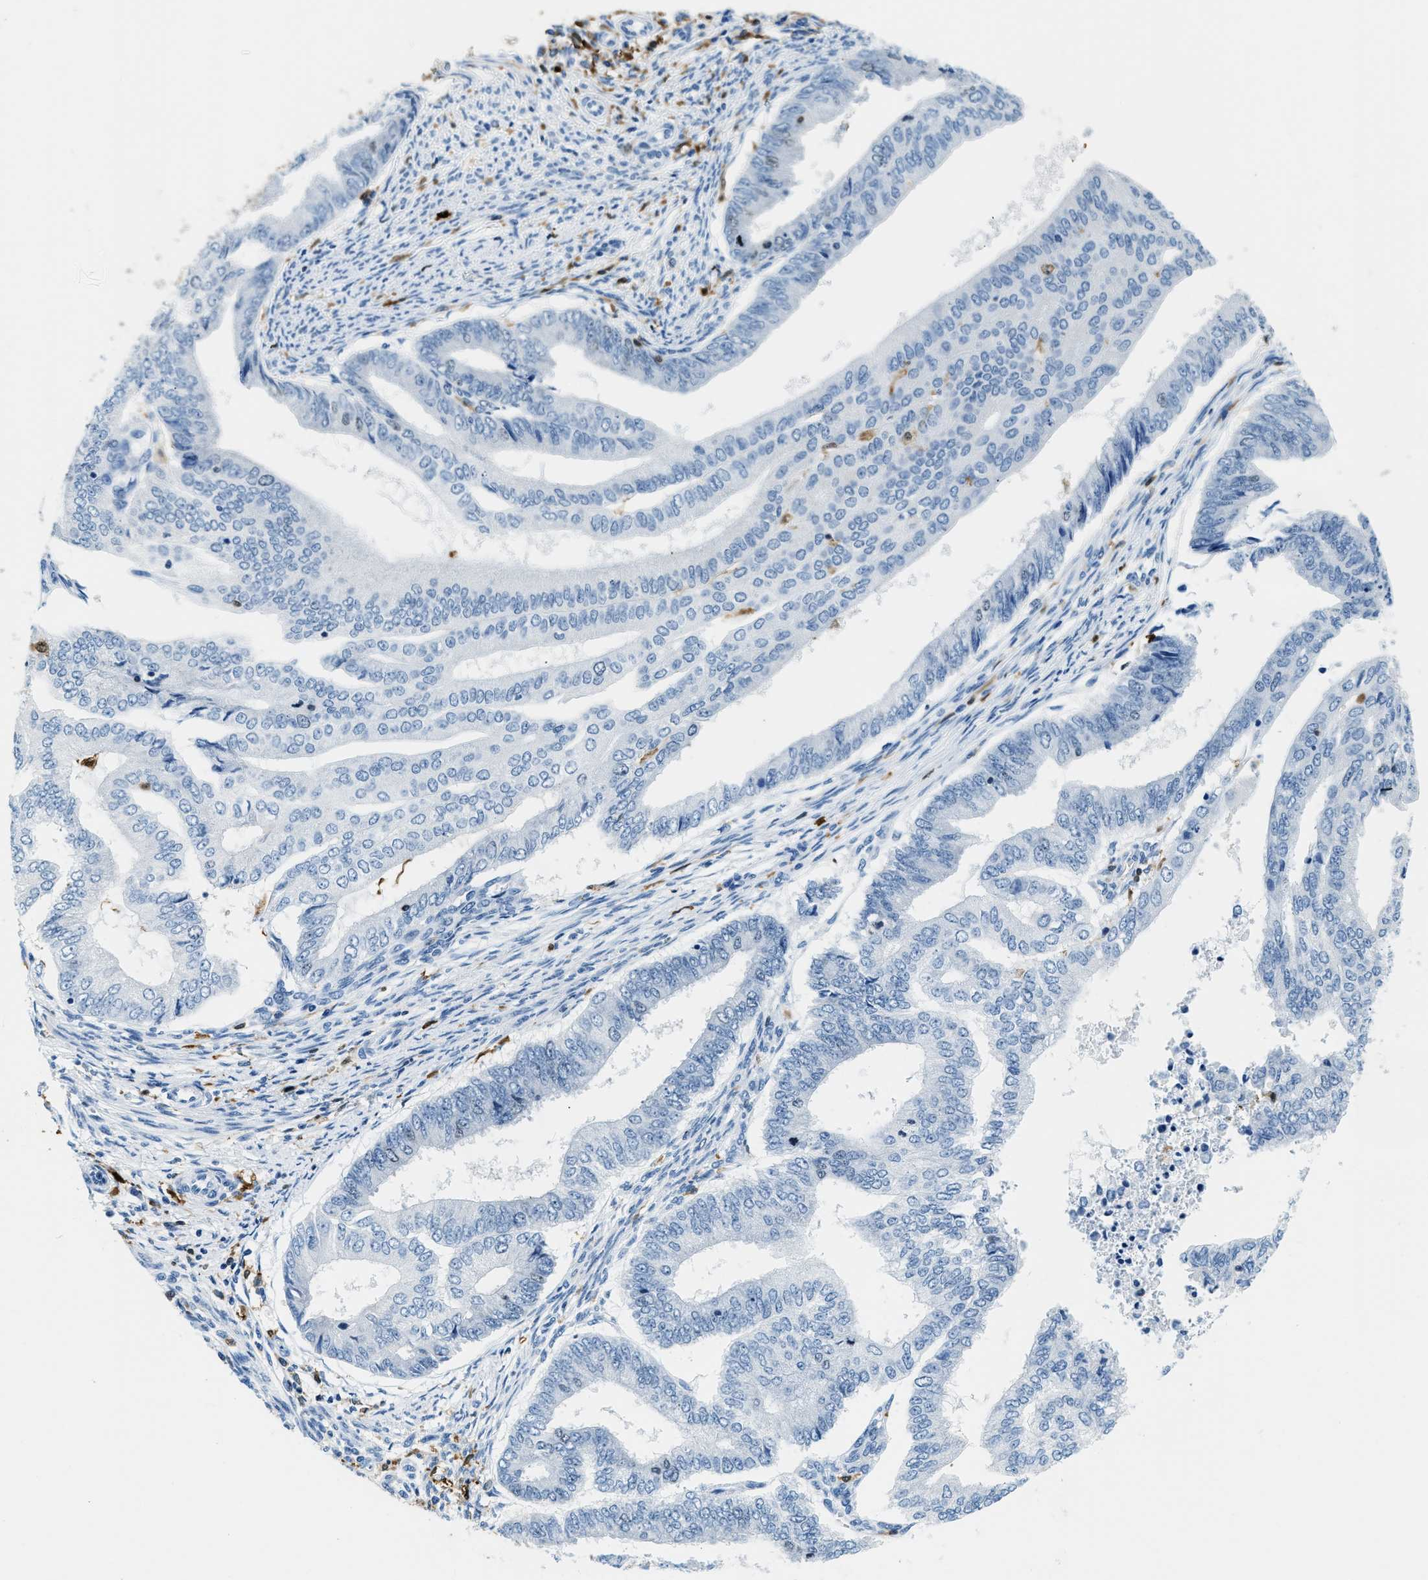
{"staining": {"intensity": "negative", "quantity": "none", "location": "none"}, "tissue": "endometrial cancer", "cell_type": "Tumor cells", "image_type": "cancer", "snomed": [{"axis": "morphology", "description": "Polyp, NOS"}, {"axis": "morphology", "description": "Adenocarcinoma, NOS"}, {"axis": "morphology", "description": "Adenoma, NOS"}, {"axis": "topography", "description": "Endometrium"}], "caption": "A histopathology image of human endometrial adenoma is negative for staining in tumor cells.", "gene": "CAPG", "patient": {"sex": "female", "age": 79}}